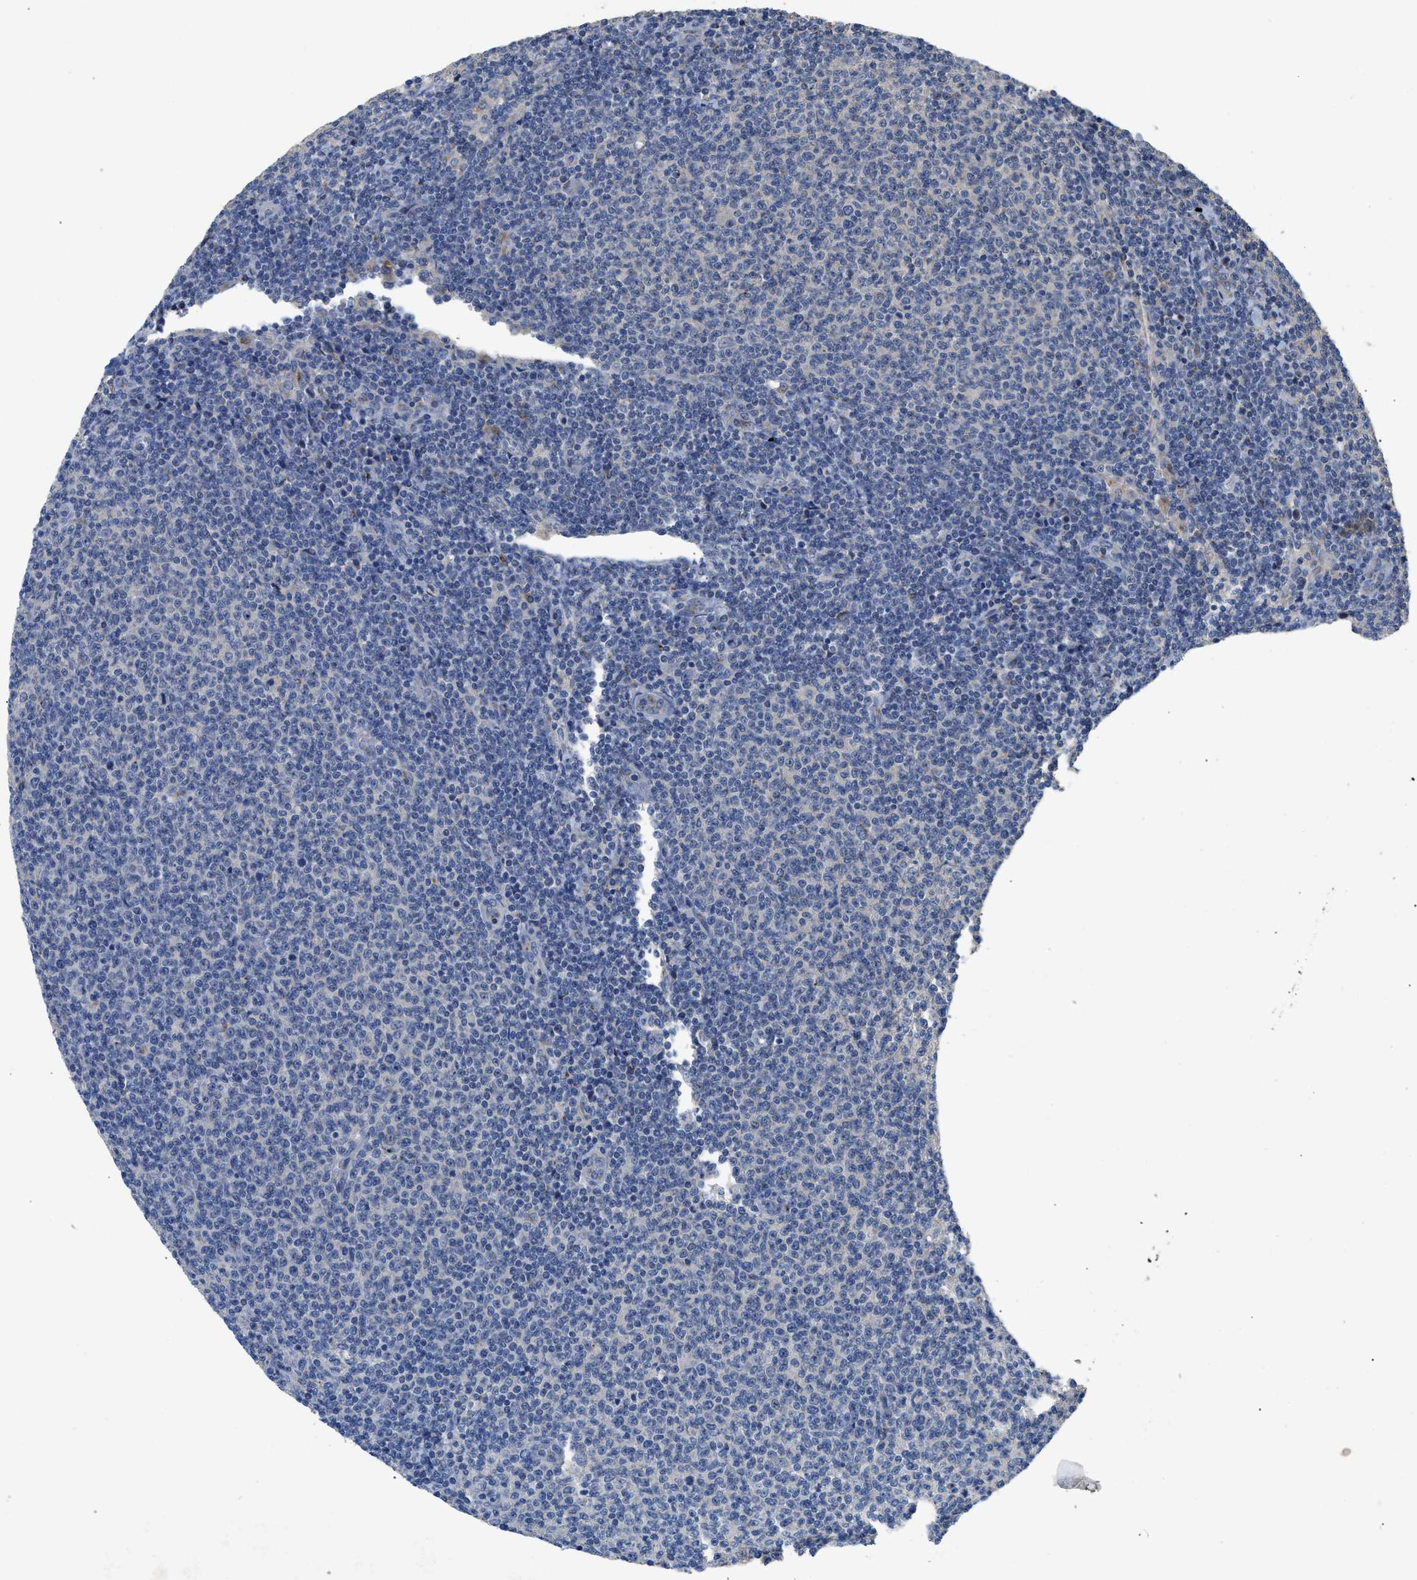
{"staining": {"intensity": "negative", "quantity": "none", "location": "none"}, "tissue": "lymphoma", "cell_type": "Tumor cells", "image_type": "cancer", "snomed": [{"axis": "morphology", "description": "Malignant lymphoma, non-Hodgkin's type, Low grade"}, {"axis": "topography", "description": "Lymph node"}], "caption": "This histopathology image is of lymphoma stained with immunohistochemistry to label a protein in brown with the nuclei are counter-stained blue. There is no staining in tumor cells.", "gene": "SIK2", "patient": {"sex": "male", "age": 66}}